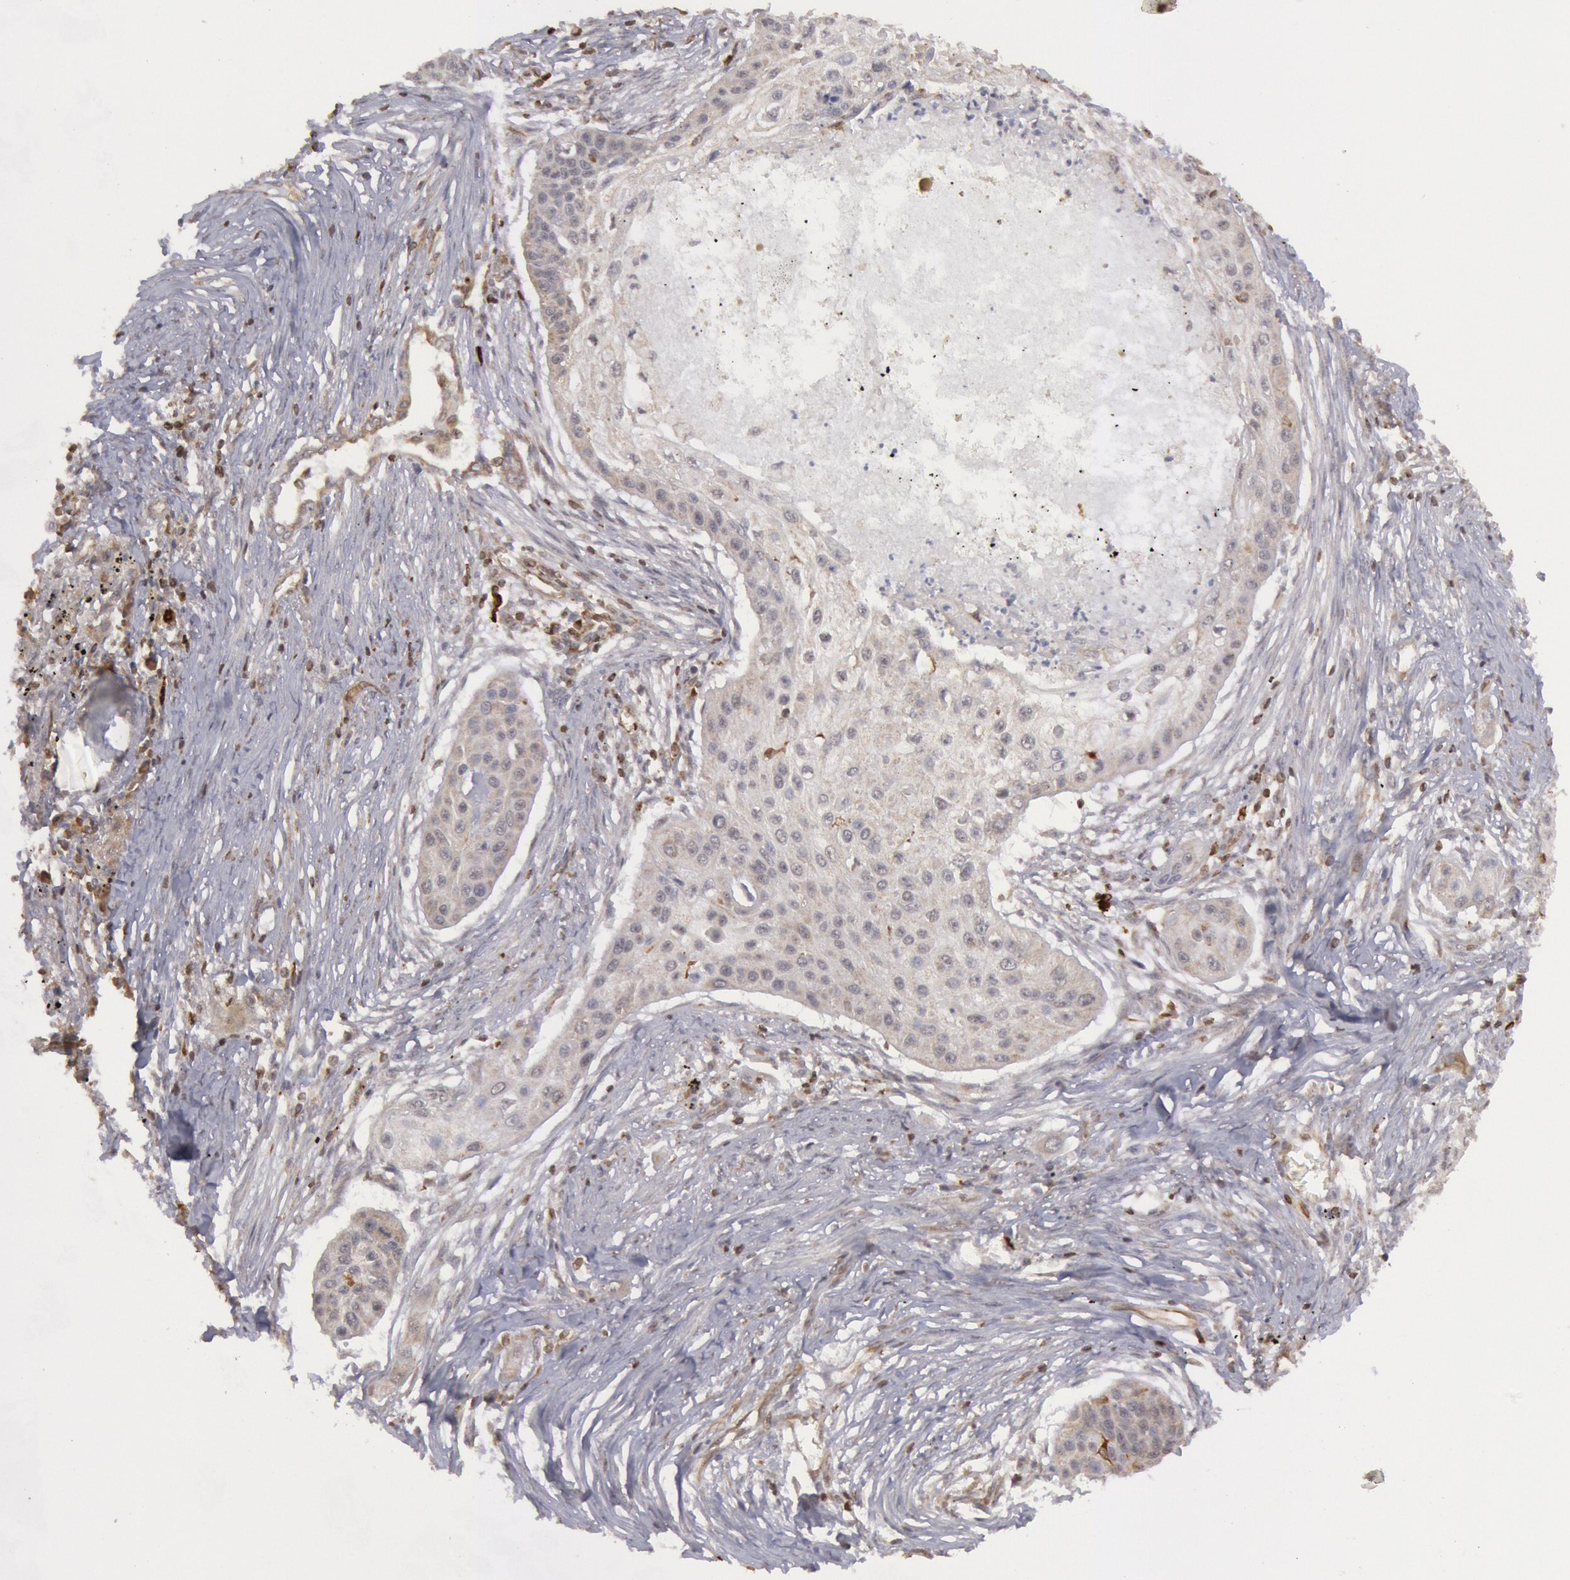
{"staining": {"intensity": "negative", "quantity": "none", "location": "none"}, "tissue": "lung cancer", "cell_type": "Tumor cells", "image_type": "cancer", "snomed": [{"axis": "morphology", "description": "Squamous cell carcinoma, NOS"}, {"axis": "topography", "description": "Lung"}], "caption": "A histopathology image of human lung cancer is negative for staining in tumor cells. (DAB (3,3'-diaminobenzidine) immunohistochemistry (IHC) with hematoxylin counter stain).", "gene": "TAP2", "patient": {"sex": "male", "age": 71}}